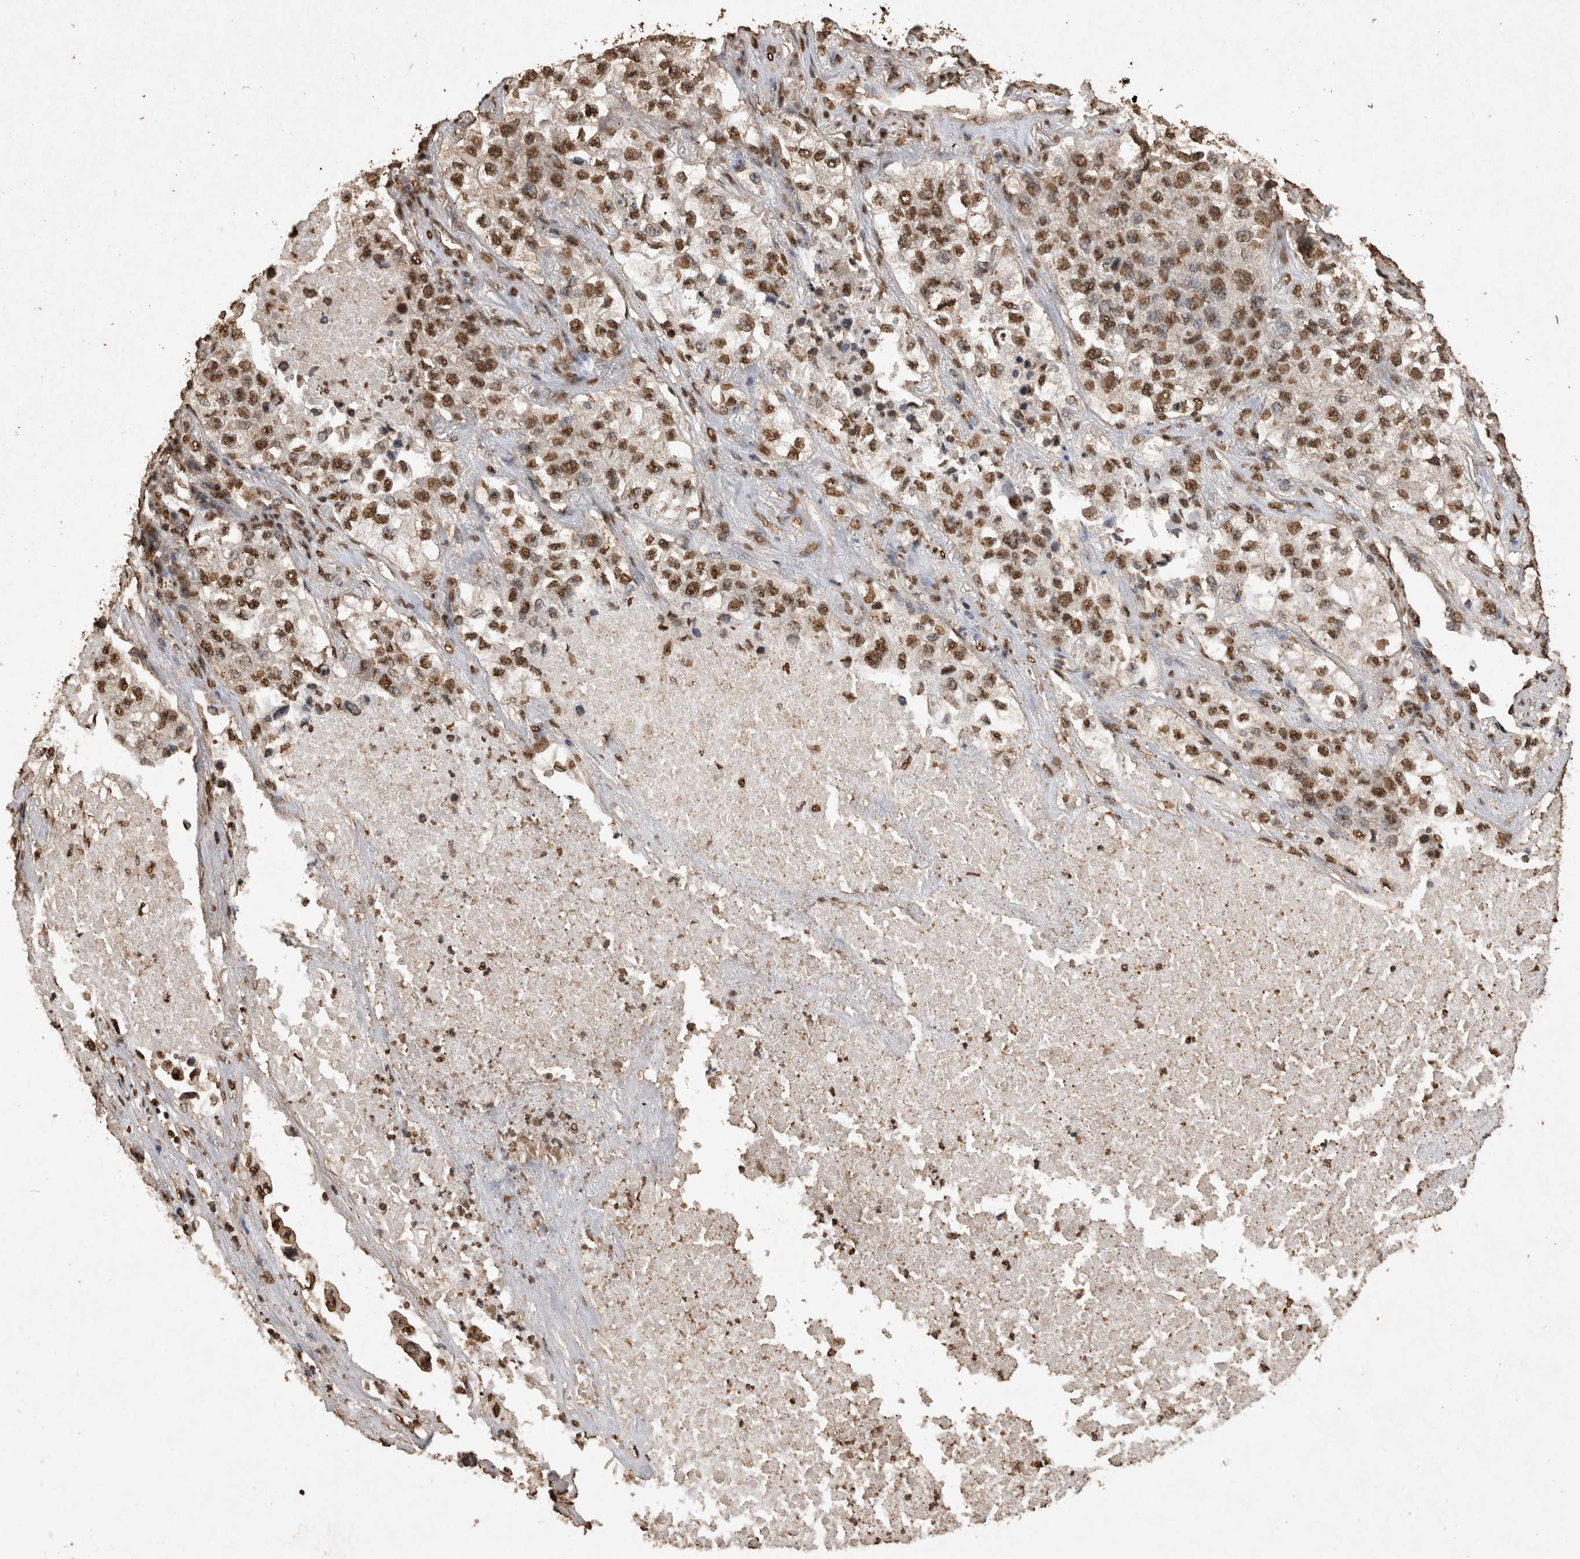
{"staining": {"intensity": "moderate", "quantity": ">75%", "location": "nuclear"}, "tissue": "lung cancer", "cell_type": "Tumor cells", "image_type": "cancer", "snomed": [{"axis": "morphology", "description": "Adenocarcinoma, NOS"}, {"axis": "topography", "description": "Lung"}], "caption": "A high-resolution photomicrograph shows immunohistochemistry staining of lung cancer, which shows moderate nuclear staining in approximately >75% of tumor cells. The protein is stained brown, and the nuclei are stained in blue (DAB IHC with brightfield microscopy, high magnification).", "gene": "OAS2", "patient": {"sex": "male", "age": 63}}